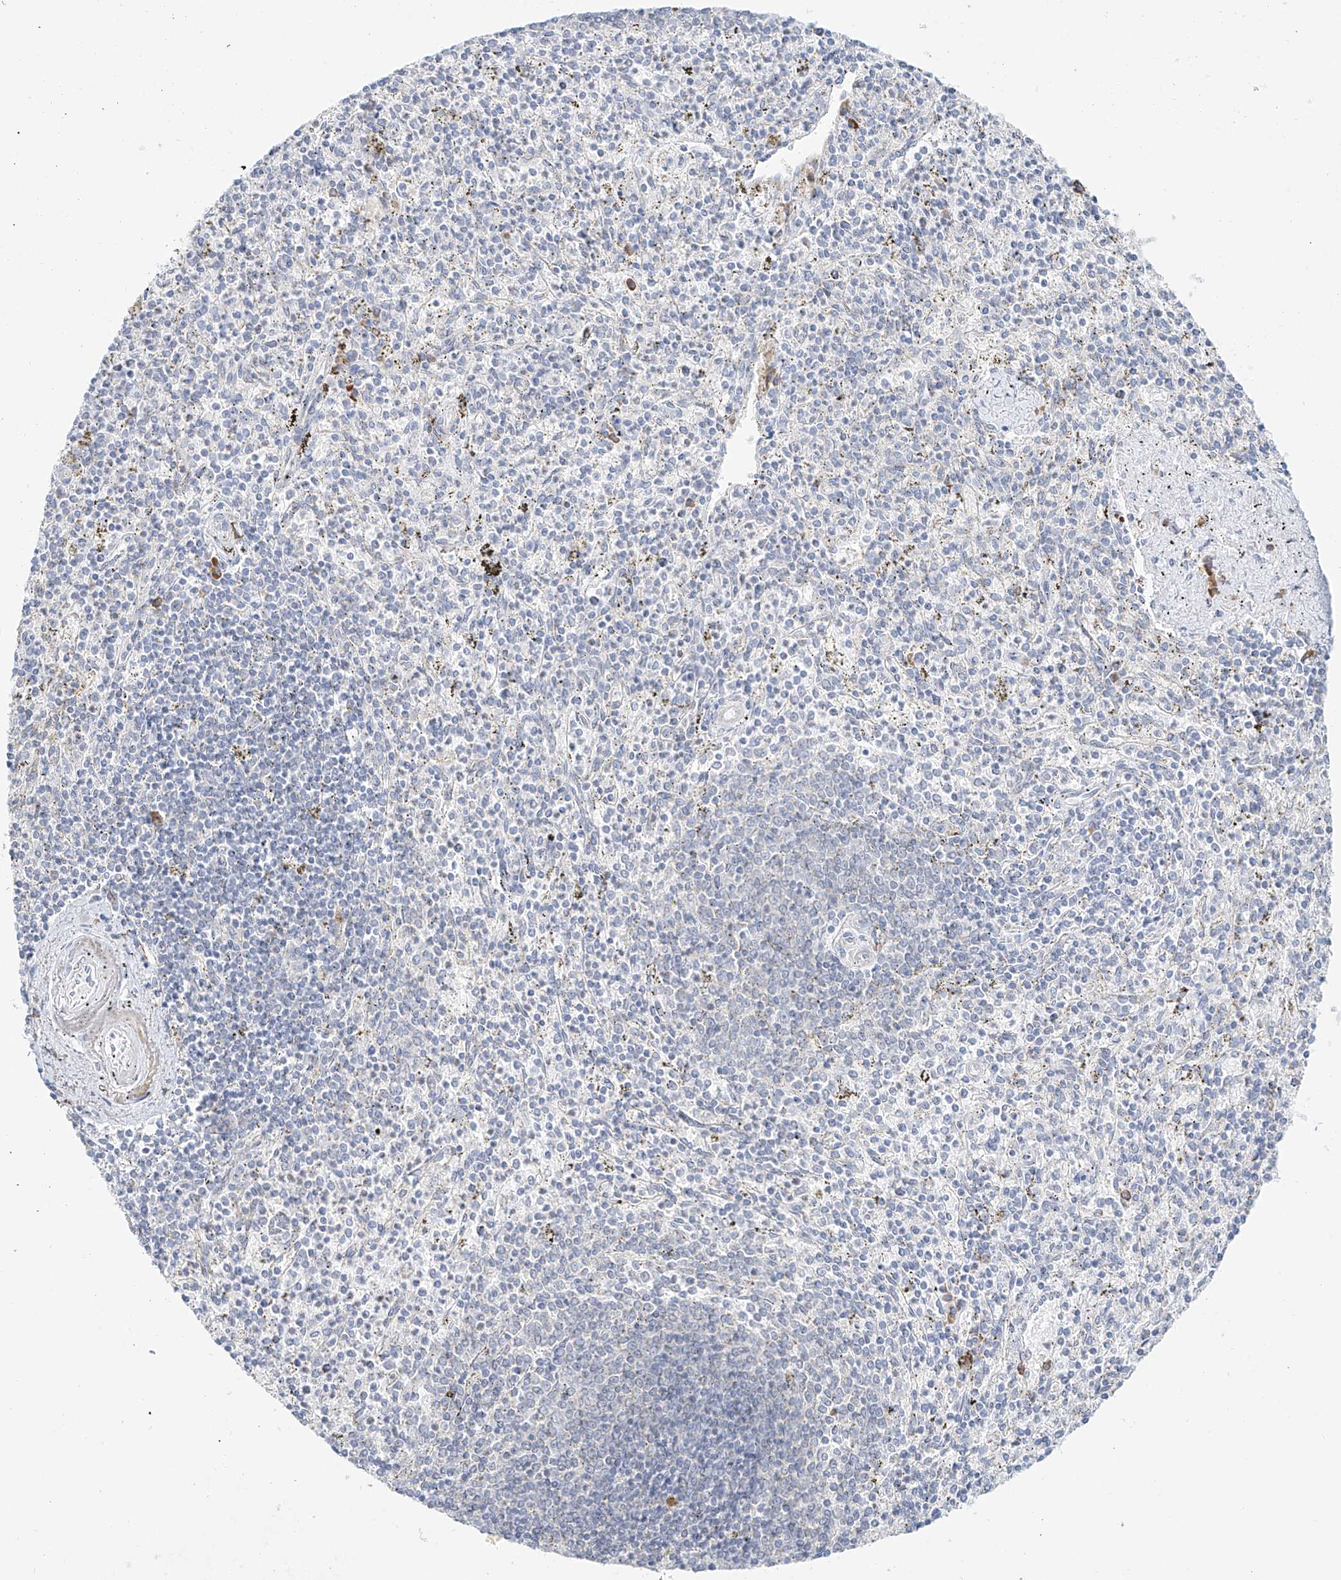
{"staining": {"intensity": "moderate", "quantity": "<25%", "location": "cytoplasmic/membranous"}, "tissue": "spleen", "cell_type": "Cells in red pulp", "image_type": "normal", "snomed": [{"axis": "morphology", "description": "Normal tissue, NOS"}, {"axis": "topography", "description": "Spleen"}], "caption": "The image displays a brown stain indicating the presence of a protein in the cytoplasmic/membranous of cells in red pulp in spleen.", "gene": "BSDC1", "patient": {"sex": "male", "age": 72}}